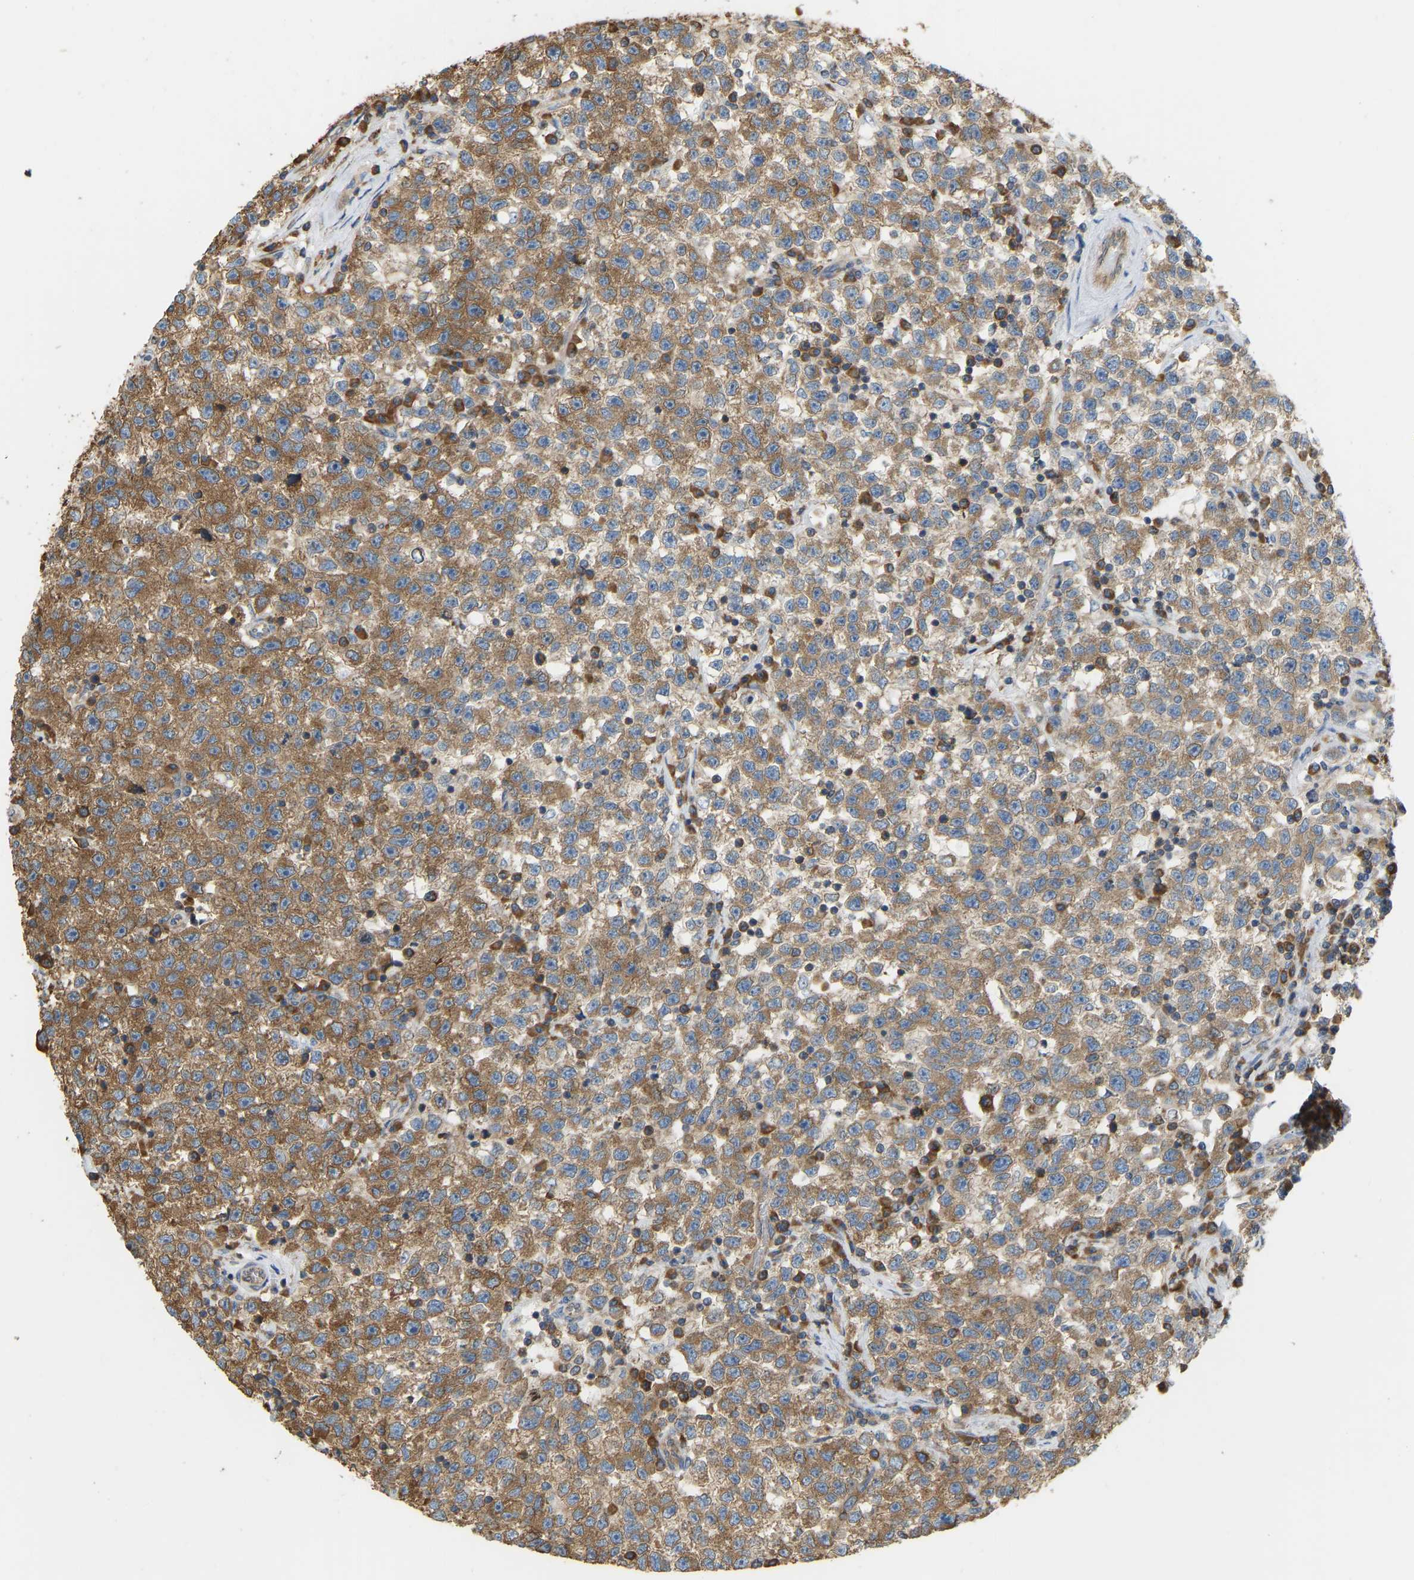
{"staining": {"intensity": "moderate", "quantity": ">75%", "location": "cytoplasmic/membranous"}, "tissue": "testis cancer", "cell_type": "Tumor cells", "image_type": "cancer", "snomed": [{"axis": "morphology", "description": "Seminoma, NOS"}, {"axis": "topography", "description": "Testis"}], "caption": "High-power microscopy captured an IHC micrograph of testis cancer, revealing moderate cytoplasmic/membranous expression in approximately >75% of tumor cells.", "gene": "RPS6KB2", "patient": {"sex": "male", "age": 22}}